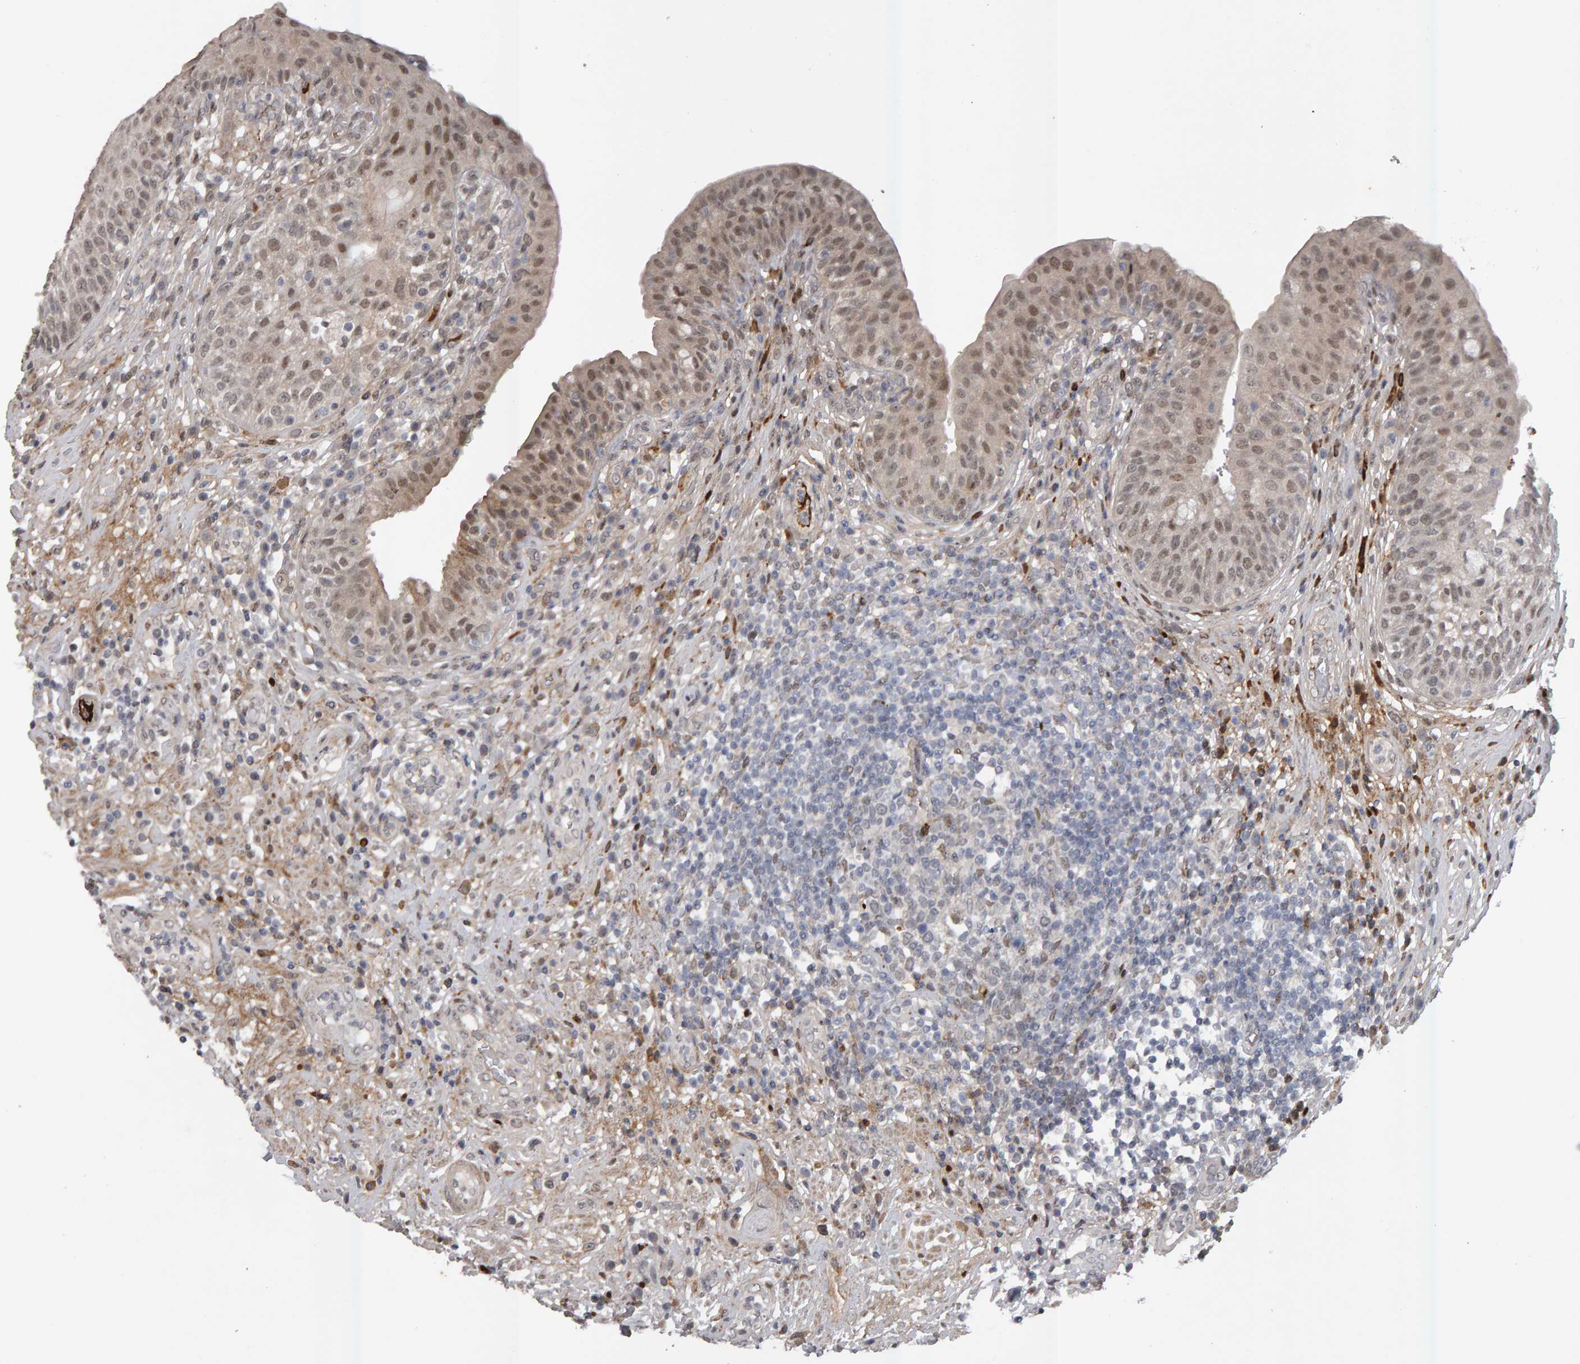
{"staining": {"intensity": "weak", "quantity": ">75%", "location": "cytoplasmic/membranous,nuclear"}, "tissue": "urinary bladder", "cell_type": "Urothelial cells", "image_type": "normal", "snomed": [{"axis": "morphology", "description": "Normal tissue, NOS"}, {"axis": "topography", "description": "Urinary bladder"}], "caption": "High-magnification brightfield microscopy of benign urinary bladder stained with DAB (3,3'-diaminobenzidine) (brown) and counterstained with hematoxylin (blue). urothelial cells exhibit weak cytoplasmic/membranous,nuclear positivity is present in approximately>75% of cells. (DAB IHC, brown staining for protein, blue staining for nuclei).", "gene": "IPO8", "patient": {"sex": "female", "age": 62}}